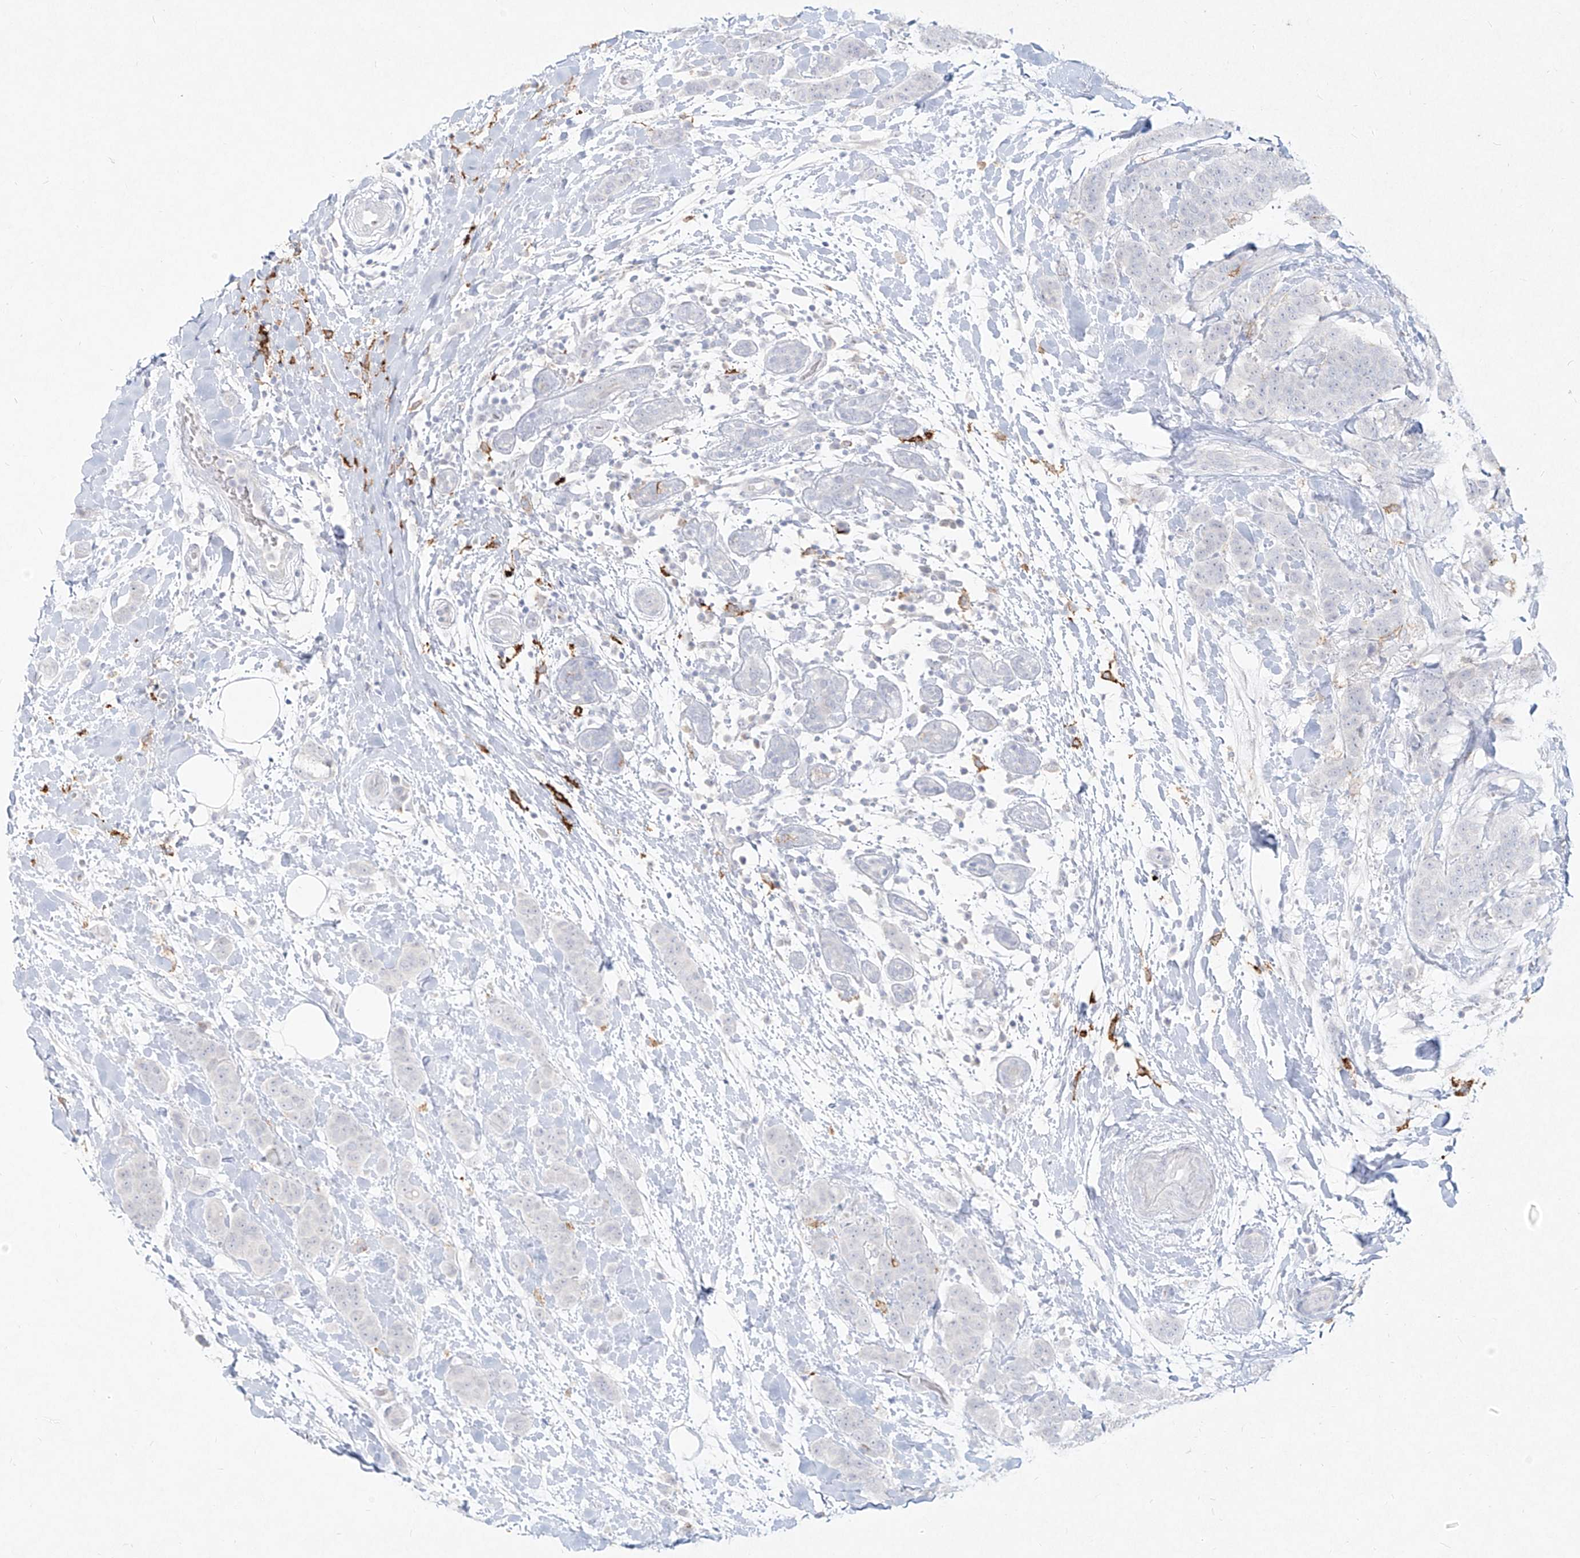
{"staining": {"intensity": "negative", "quantity": "none", "location": "none"}, "tissue": "breast cancer", "cell_type": "Tumor cells", "image_type": "cancer", "snomed": [{"axis": "morphology", "description": "Normal tissue, NOS"}, {"axis": "morphology", "description": "Duct carcinoma"}, {"axis": "topography", "description": "Breast"}], "caption": "An immunohistochemistry histopathology image of breast invasive ductal carcinoma is shown. There is no staining in tumor cells of breast invasive ductal carcinoma.", "gene": "CD209", "patient": {"sex": "female", "age": 40}}